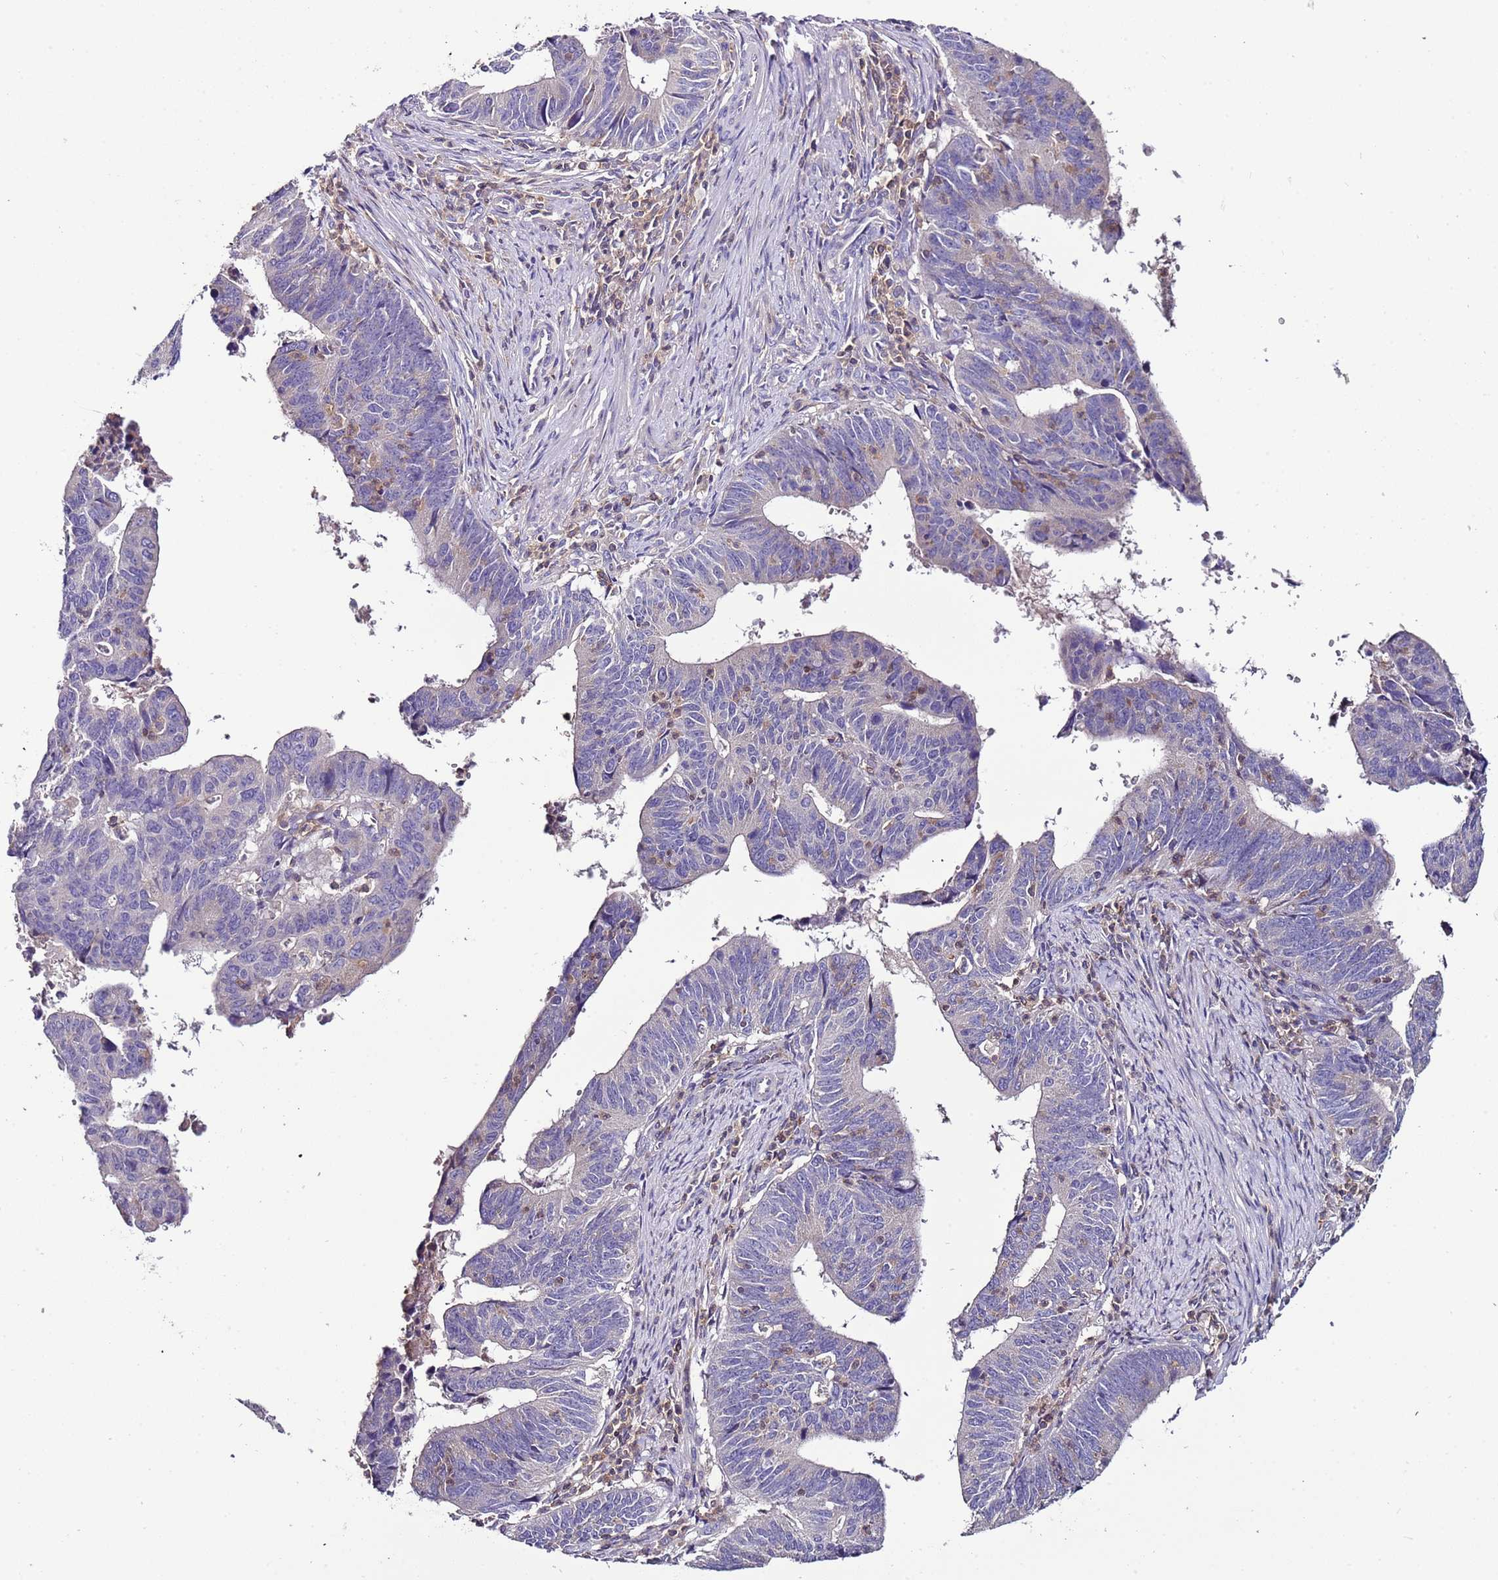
{"staining": {"intensity": "negative", "quantity": "none", "location": "none"}, "tissue": "stomach cancer", "cell_type": "Tumor cells", "image_type": "cancer", "snomed": [{"axis": "morphology", "description": "Adenocarcinoma, NOS"}, {"axis": "topography", "description": "Stomach"}], "caption": "There is no significant expression in tumor cells of adenocarcinoma (stomach).", "gene": "IGIP", "patient": {"sex": "male", "age": 59}}